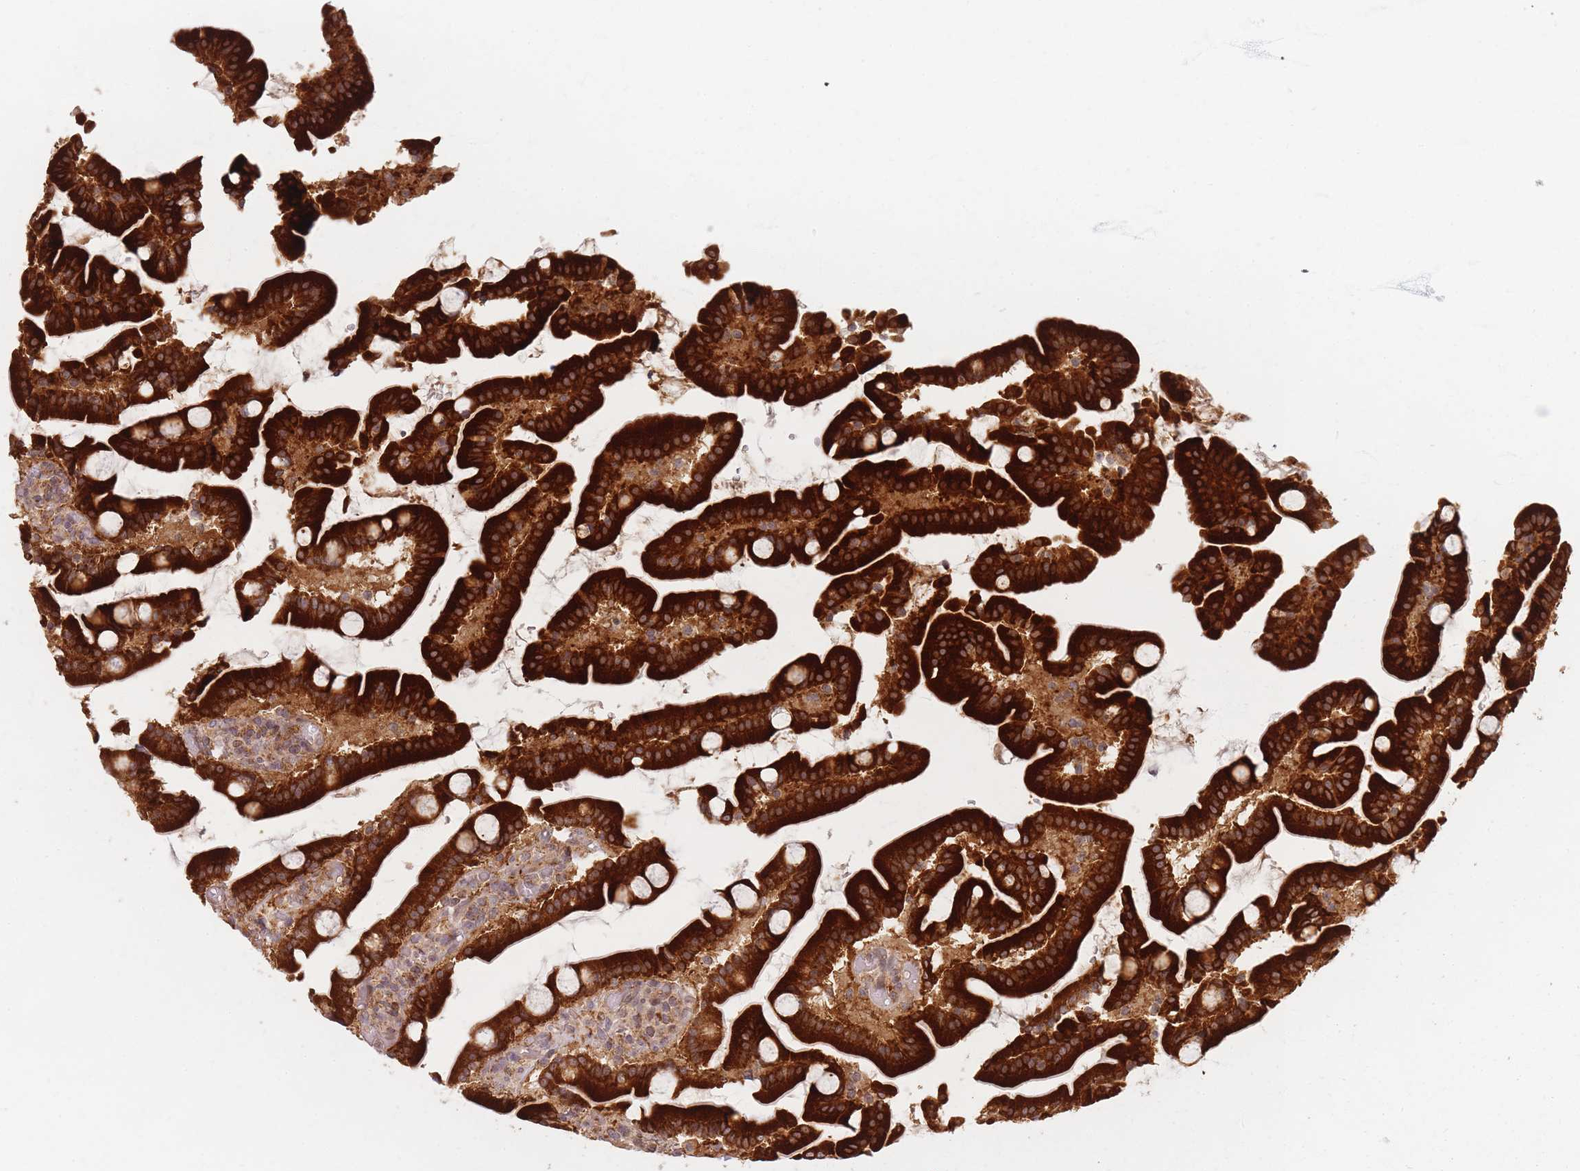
{"staining": {"intensity": "strong", "quantity": ">75%", "location": "cytoplasmic/membranous"}, "tissue": "duodenum", "cell_type": "Glandular cells", "image_type": "normal", "snomed": [{"axis": "morphology", "description": "Normal tissue, NOS"}, {"axis": "topography", "description": "Duodenum"}], "caption": "IHC histopathology image of unremarkable duodenum: human duodenum stained using IHC shows high levels of strong protein expression localized specifically in the cytoplasmic/membranous of glandular cells, appearing as a cytoplasmic/membranous brown color.", "gene": "RADX", "patient": {"sex": "male", "age": 55}}